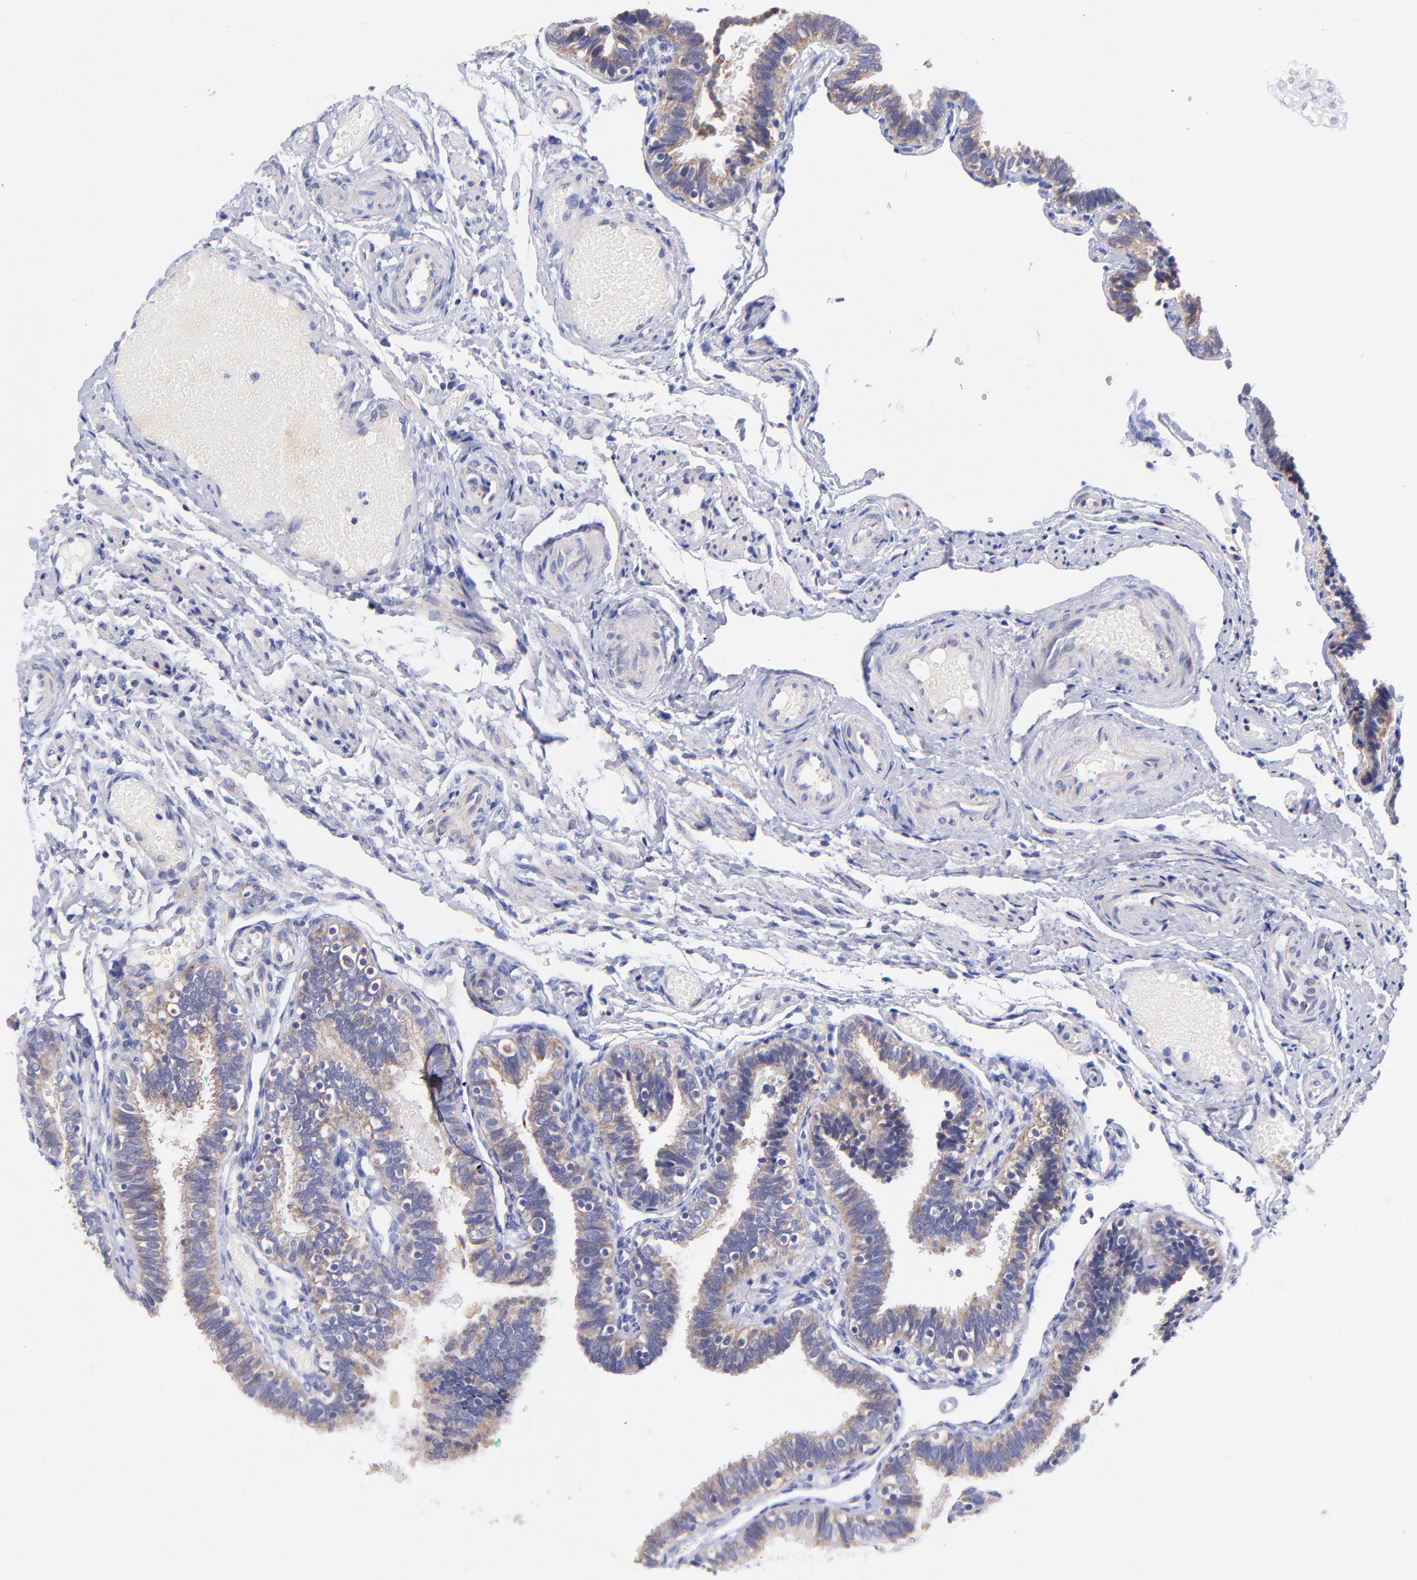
{"staining": {"intensity": "weak", "quantity": ">75%", "location": "cytoplasmic/membranous"}, "tissue": "fallopian tube", "cell_type": "Glandular cells", "image_type": "normal", "snomed": [{"axis": "morphology", "description": "Normal tissue, NOS"}, {"axis": "topography", "description": "Fallopian tube"}], "caption": "Weak cytoplasmic/membranous expression is seen in about >75% of glandular cells in unremarkable fallopian tube. (brown staining indicates protein expression, while blue staining denotes nuclei).", "gene": "NDUFB7", "patient": {"sex": "female", "age": 46}}